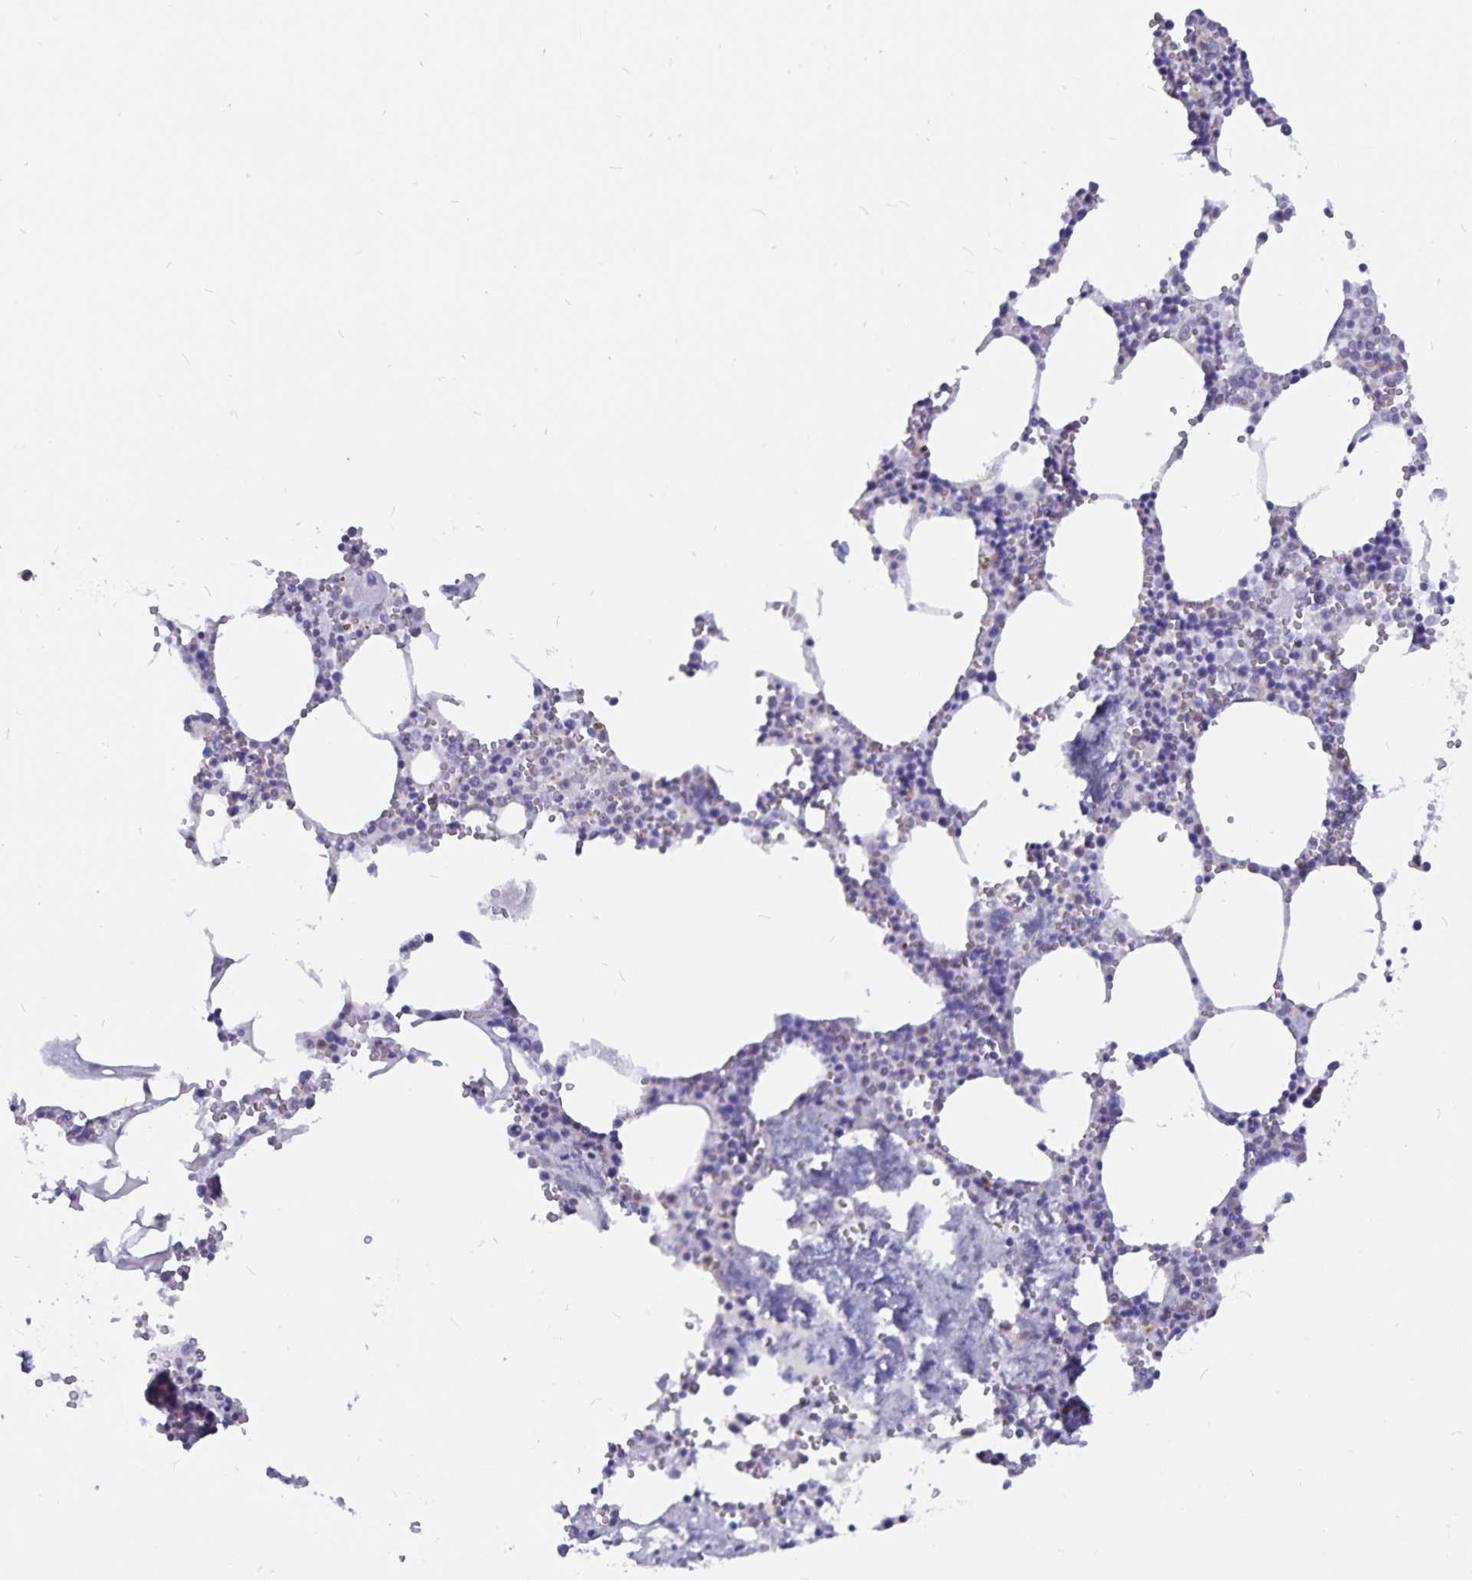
{"staining": {"intensity": "negative", "quantity": "none", "location": "none"}, "tissue": "bone marrow", "cell_type": "Hematopoietic cells", "image_type": "normal", "snomed": [{"axis": "morphology", "description": "Normal tissue, NOS"}, {"axis": "topography", "description": "Bone marrow"}], "caption": "Immunohistochemistry histopathology image of unremarkable human bone marrow stained for a protein (brown), which exhibits no positivity in hematopoietic cells.", "gene": "SNTN", "patient": {"sex": "male", "age": 54}}